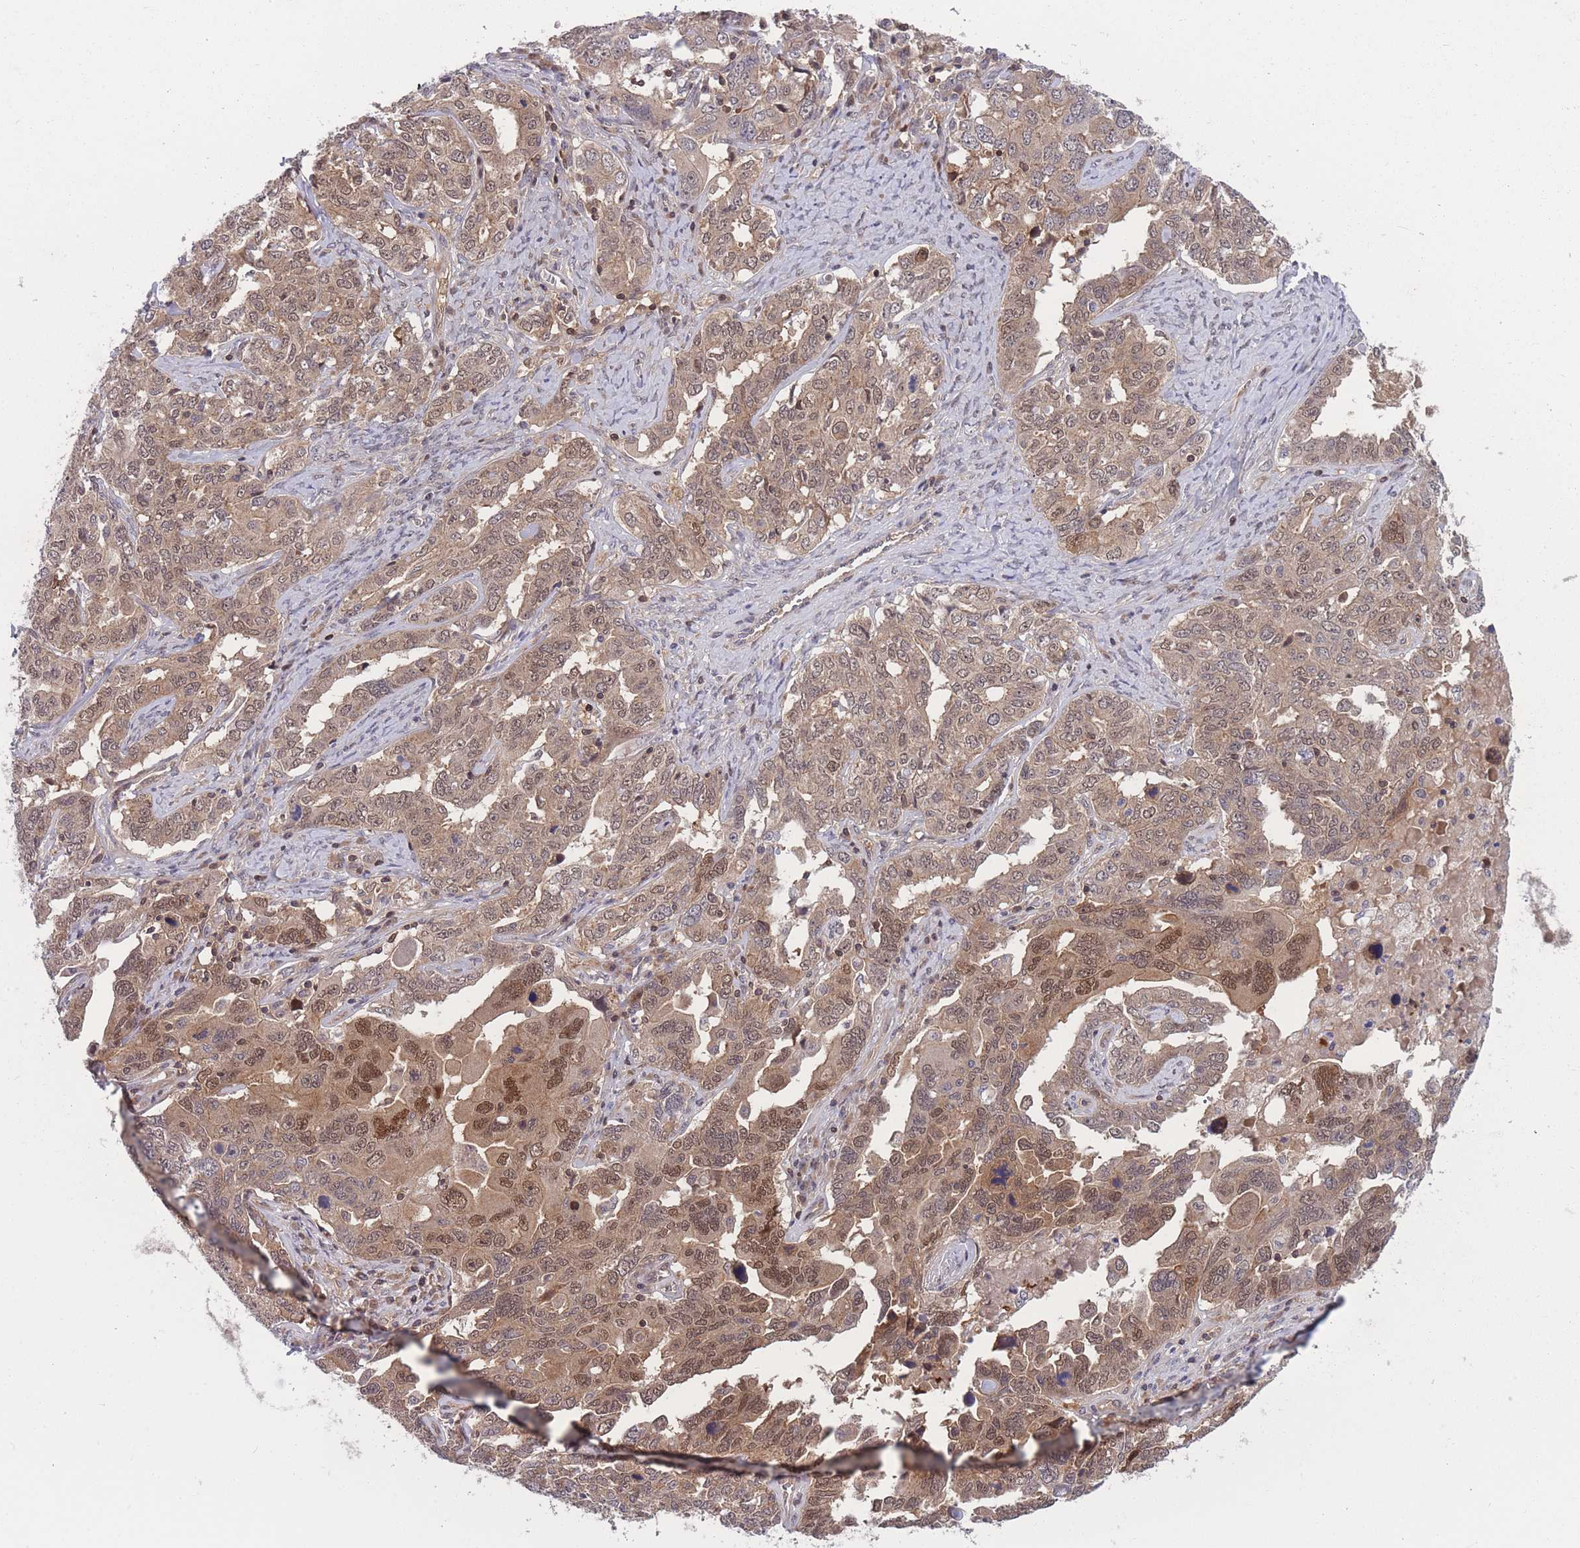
{"staining": {"intensity": "moderate", "quantity": ">75%", "location": "cytoplasmic/membranous,nuclear"}, "tissue": "ovarian cancer", "cell_type": "Tumor cells", "image_type": "cancer", "snomed": [{"axis": "morphology", "description": "Carcinoma, endometroid"}, {"axis": "topography", "description": "Ovary"}], "caption": "Ovarian endometroid carcinoma was stained to show a protein in brown. There is medium levels of moderate cytoplasmic/membranous and nuclear expression in approximately >75% of tumor cells.", "gene": "UBE2N", "patient": {"sex": "female", "age": 62}}